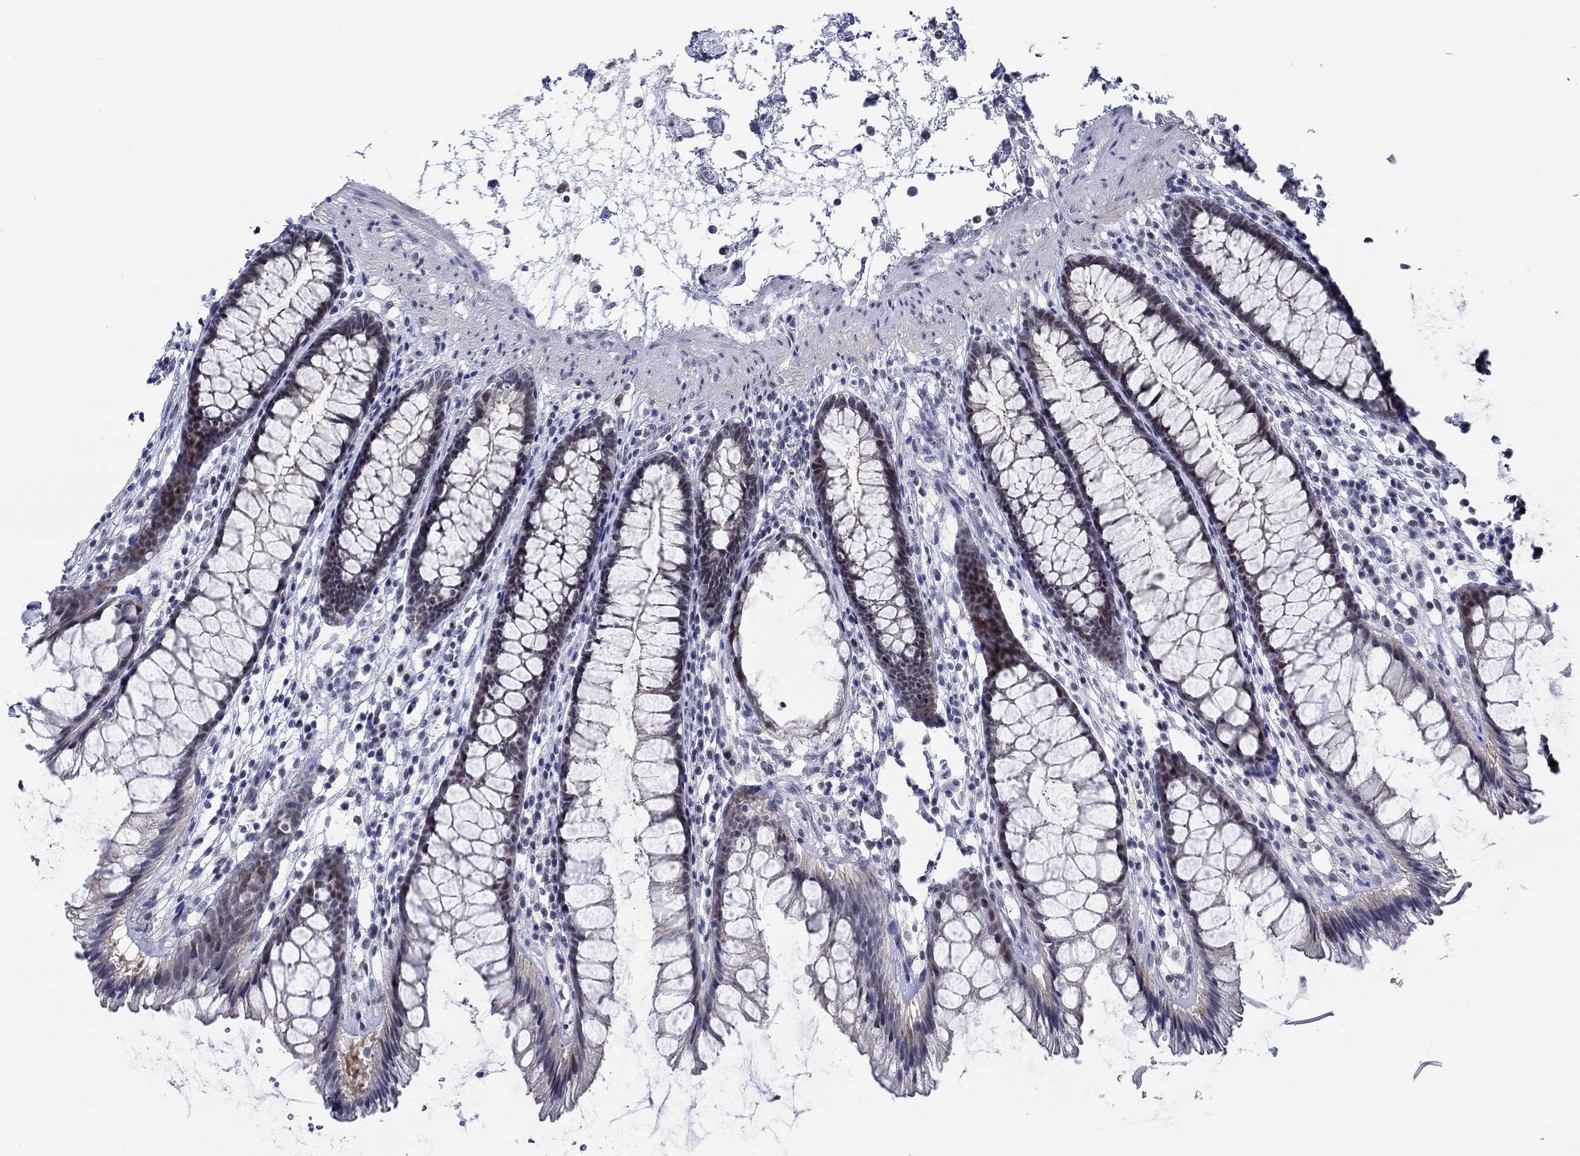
{"staining": {"intensity": "negative", "quantity": "none", "location": "none"}, "tissue": "rectum", "cell_type": "Glandular cells", "image_type": "normal", "snomed": [{"axis": "morphology", "description": "Normal tissue, NOS"}, {"axis": "topography", "description": "Rectum"}], "caption": "High power microscopy histopathology image of an immunohistochemistry image of benign rectum, revealing no significant expression in glandular cells. (Brightfield microscopy of DAB IHC at high magnification).", "gene": "SLC34A1", "patient": {"sex": "male", "age": 72}}